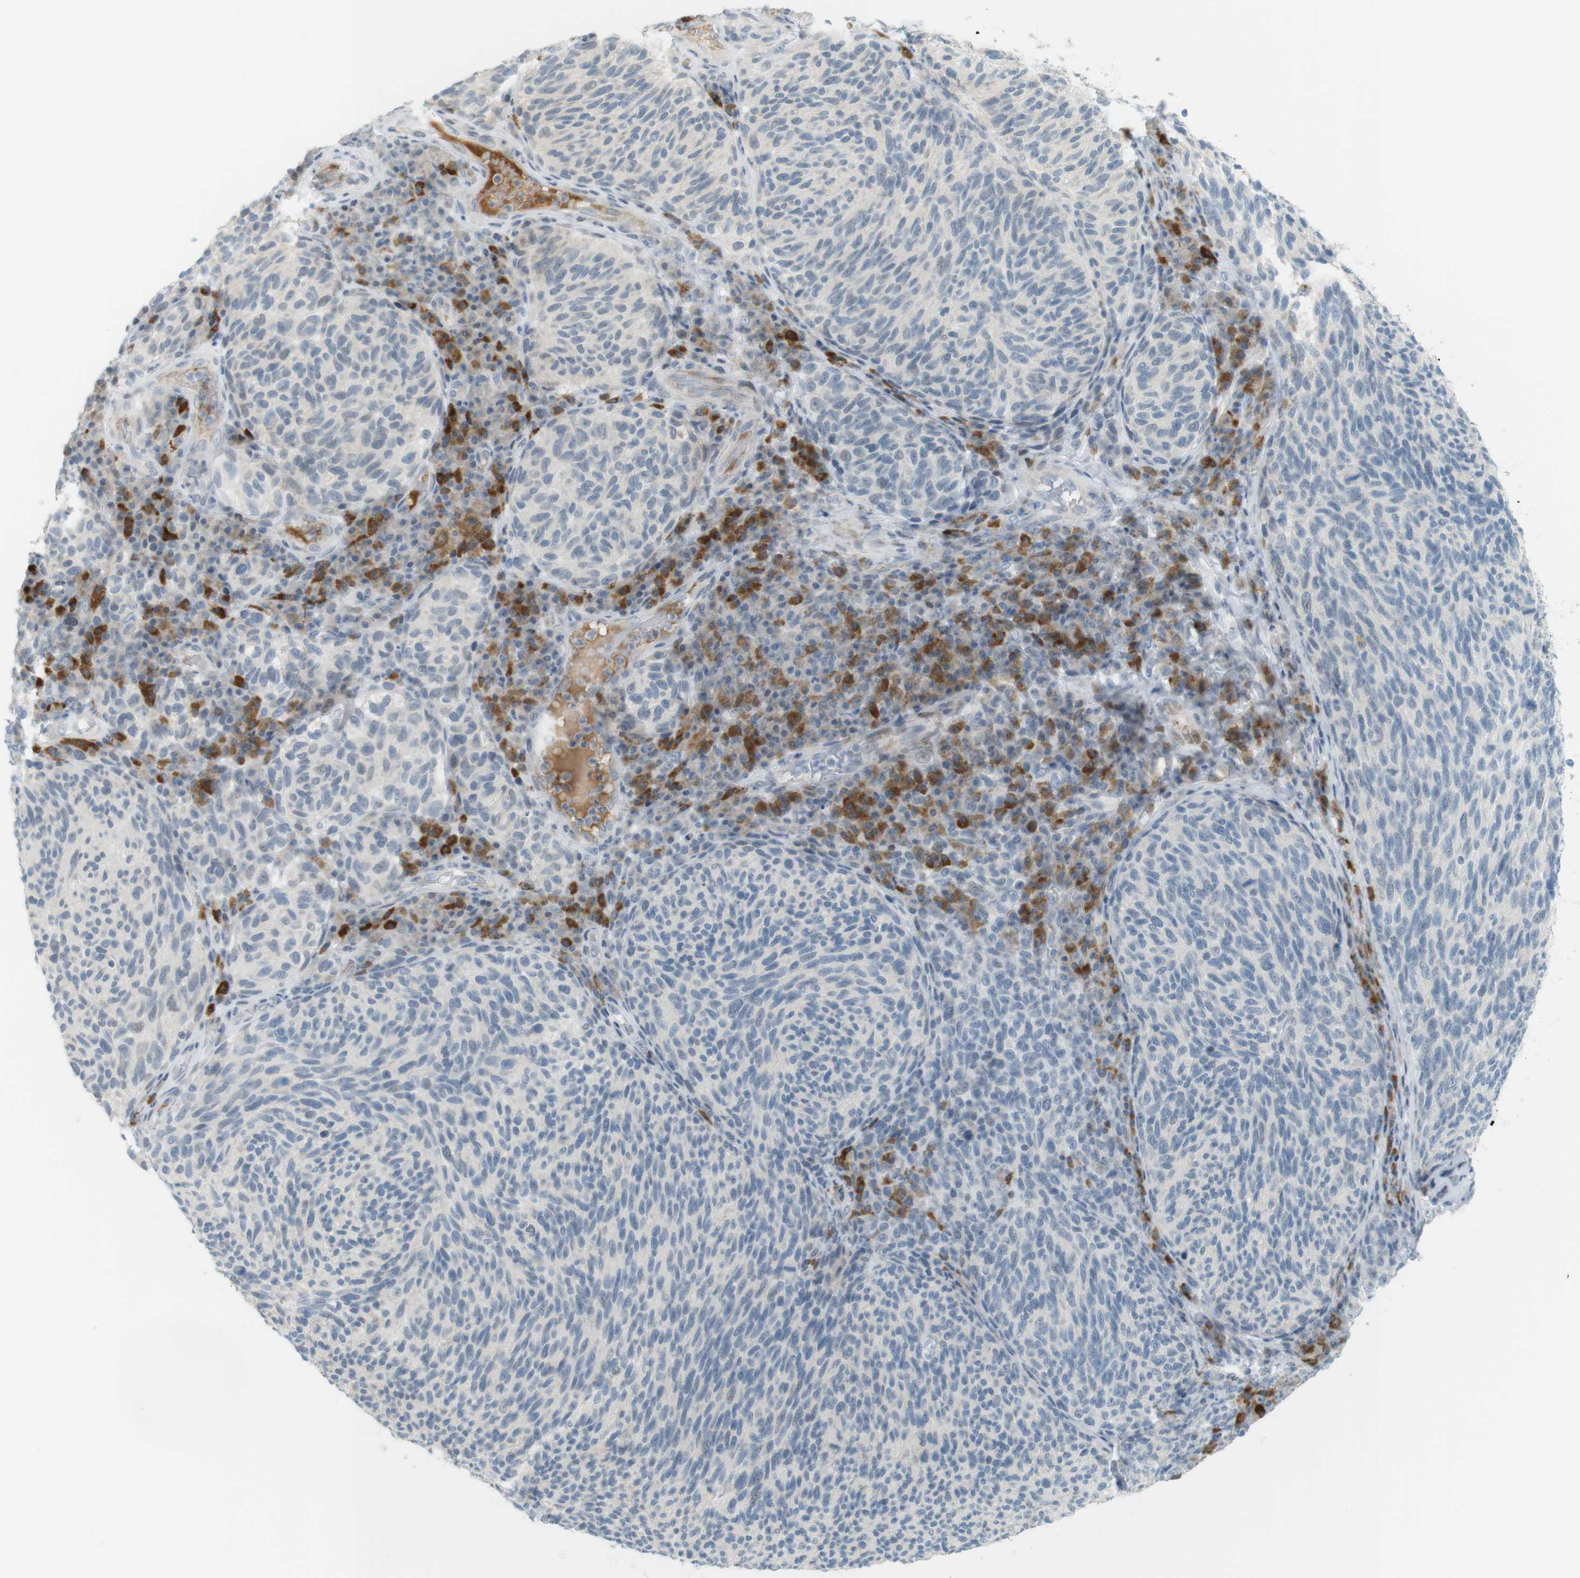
{"staining": {"intensity": "negative", "quantity": "none", "location": "none"}, "tissue": "melanoma", "cell_type": "Tumor cells", "image_type": "cancer", "snomed": [{"axis": "morphology", "description": "Malignant melanoma, NOS"}, {"axis": "topography", "description": "Skin"}], "caption": "Photomicrograph shows no protein staining in tumor cells of malignant melanoma tissue.", "gene": "DMC1", "patient": {"sex": "female", "age": 73}}